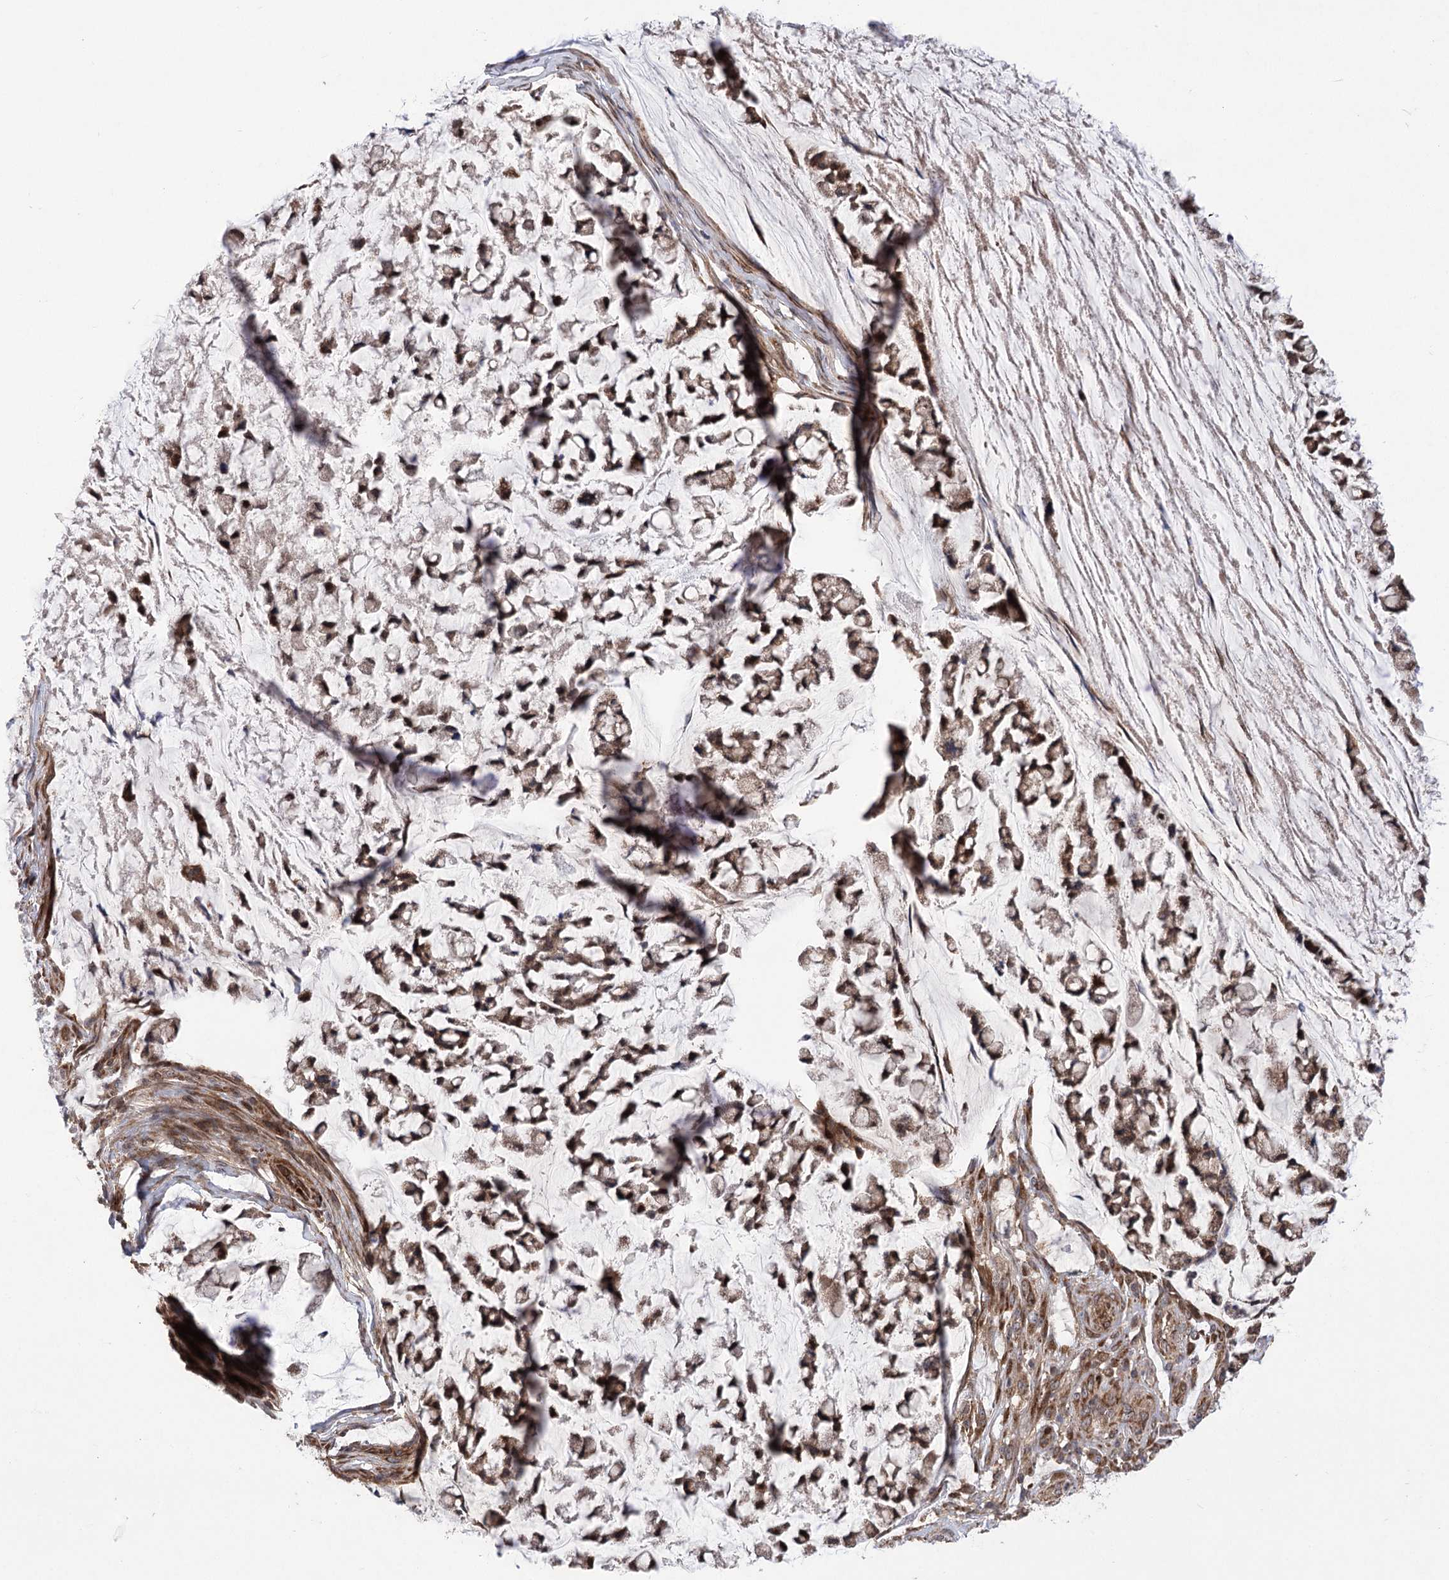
{"staining": {"intensity": "moderate", "quantity": ">75%", "location": "cytoplasmic/membranous,nuclear"}, "tissue": "stomach cancer", "cell_type": "Tumor cells", "image_type": "cancer", "snomed": [{"axis": "morphology", "description": "Adenocarcinoma, NOS"}, {"axis": "topography", "description": "Stomach, lower"}], "caption": "Brown immunohistochemical staining in human stomach cancer (adenocarcinoma) displays moderate cytoplasmic/membranous and nuclear expression in about >75% of tumor cells.", "gene": "TENM2", "patient": {"sex": "male", "age": 67}}